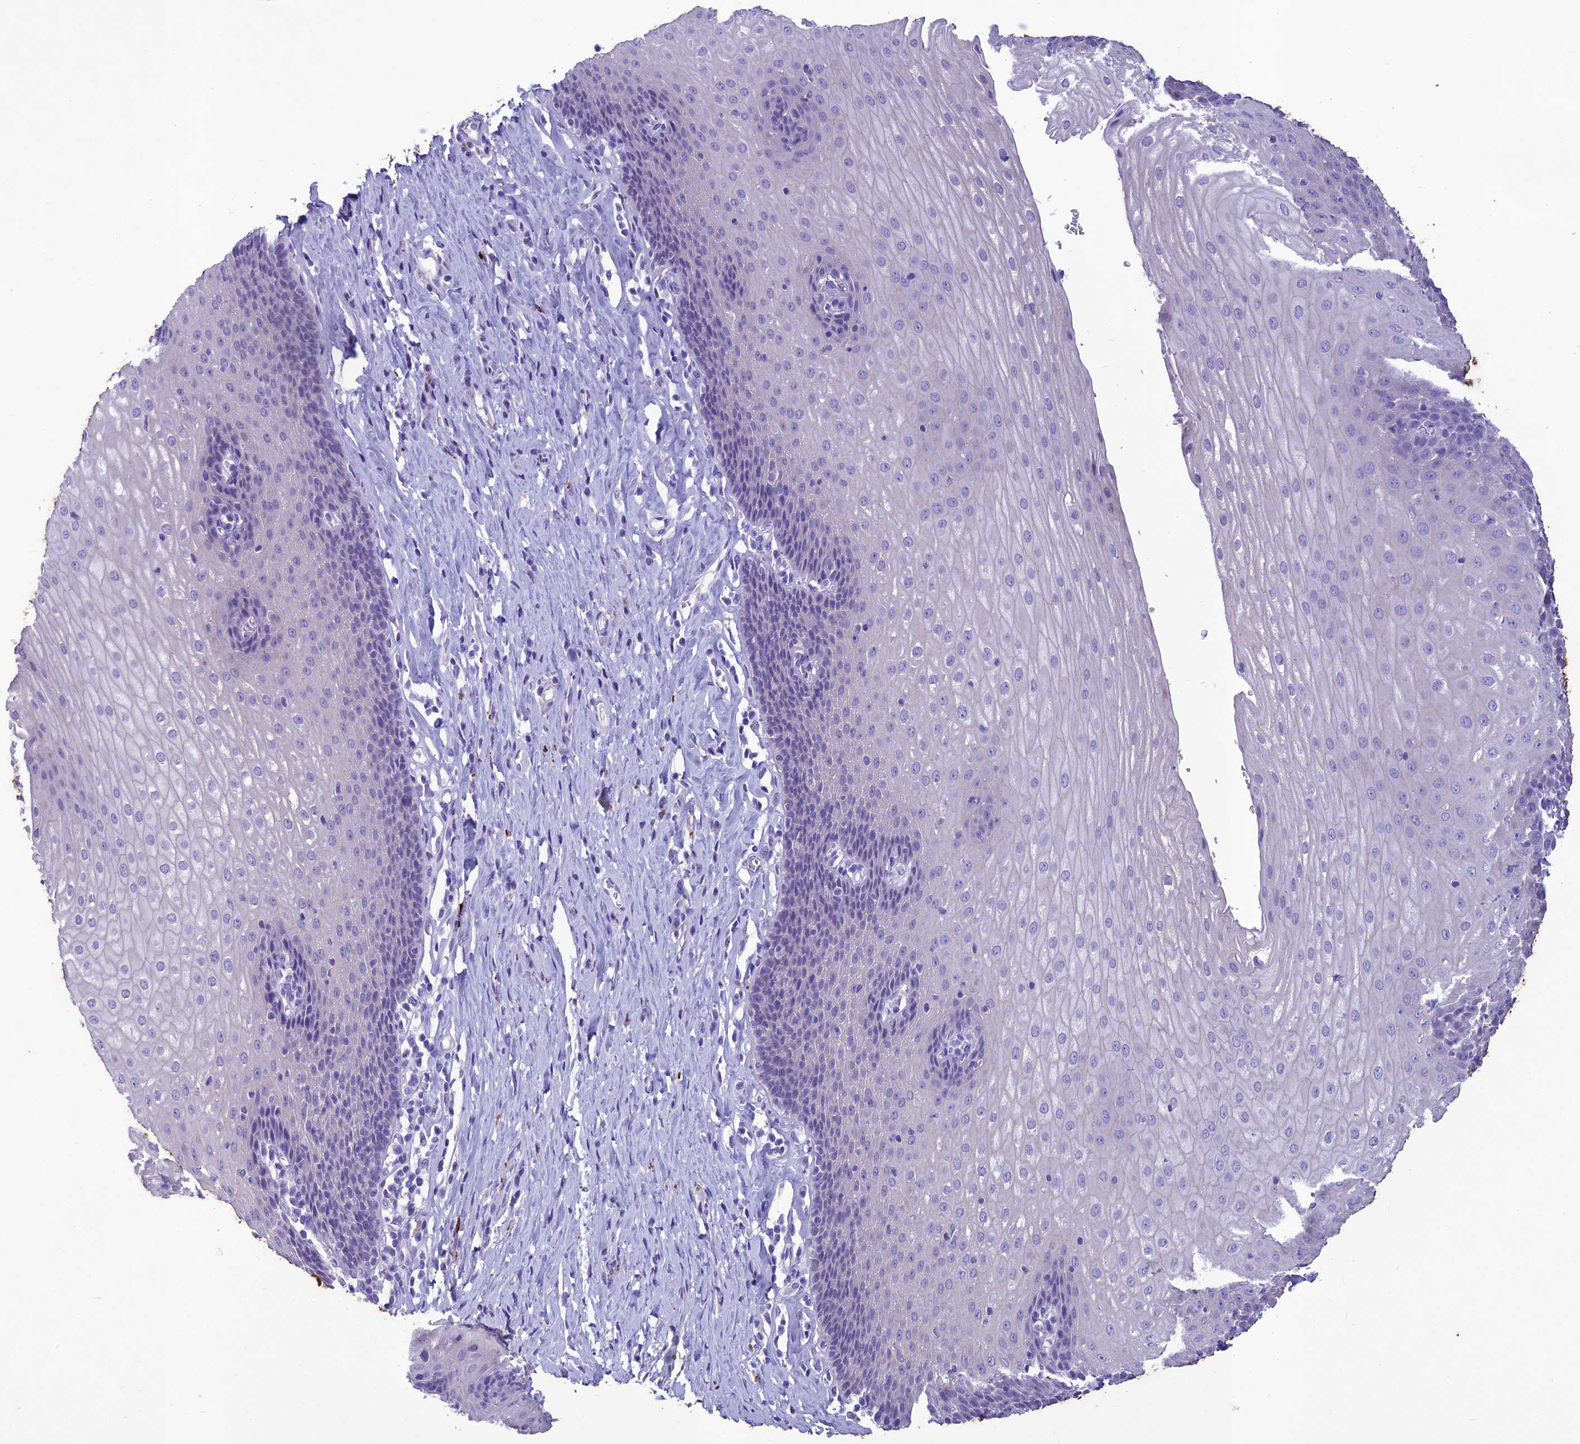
{"staining": {"intensity": "negative", "quantity": "none", "location": "none"}, "tissue": "esophagus", "cell_type": "Squamous epithelial cells", "image_type": "normal", "snomed": [{"axis": "morphology", "description": "Normal tissue, NOS"}, {"axis": "topography", "description": "Esophagus"}], "caption": "The immunohistochemistry micrograph has no significant positivity in squamous epithelial cells of esophagus.", "gene": "IFT172", "patient": {"sex": "female", "age": 61}}